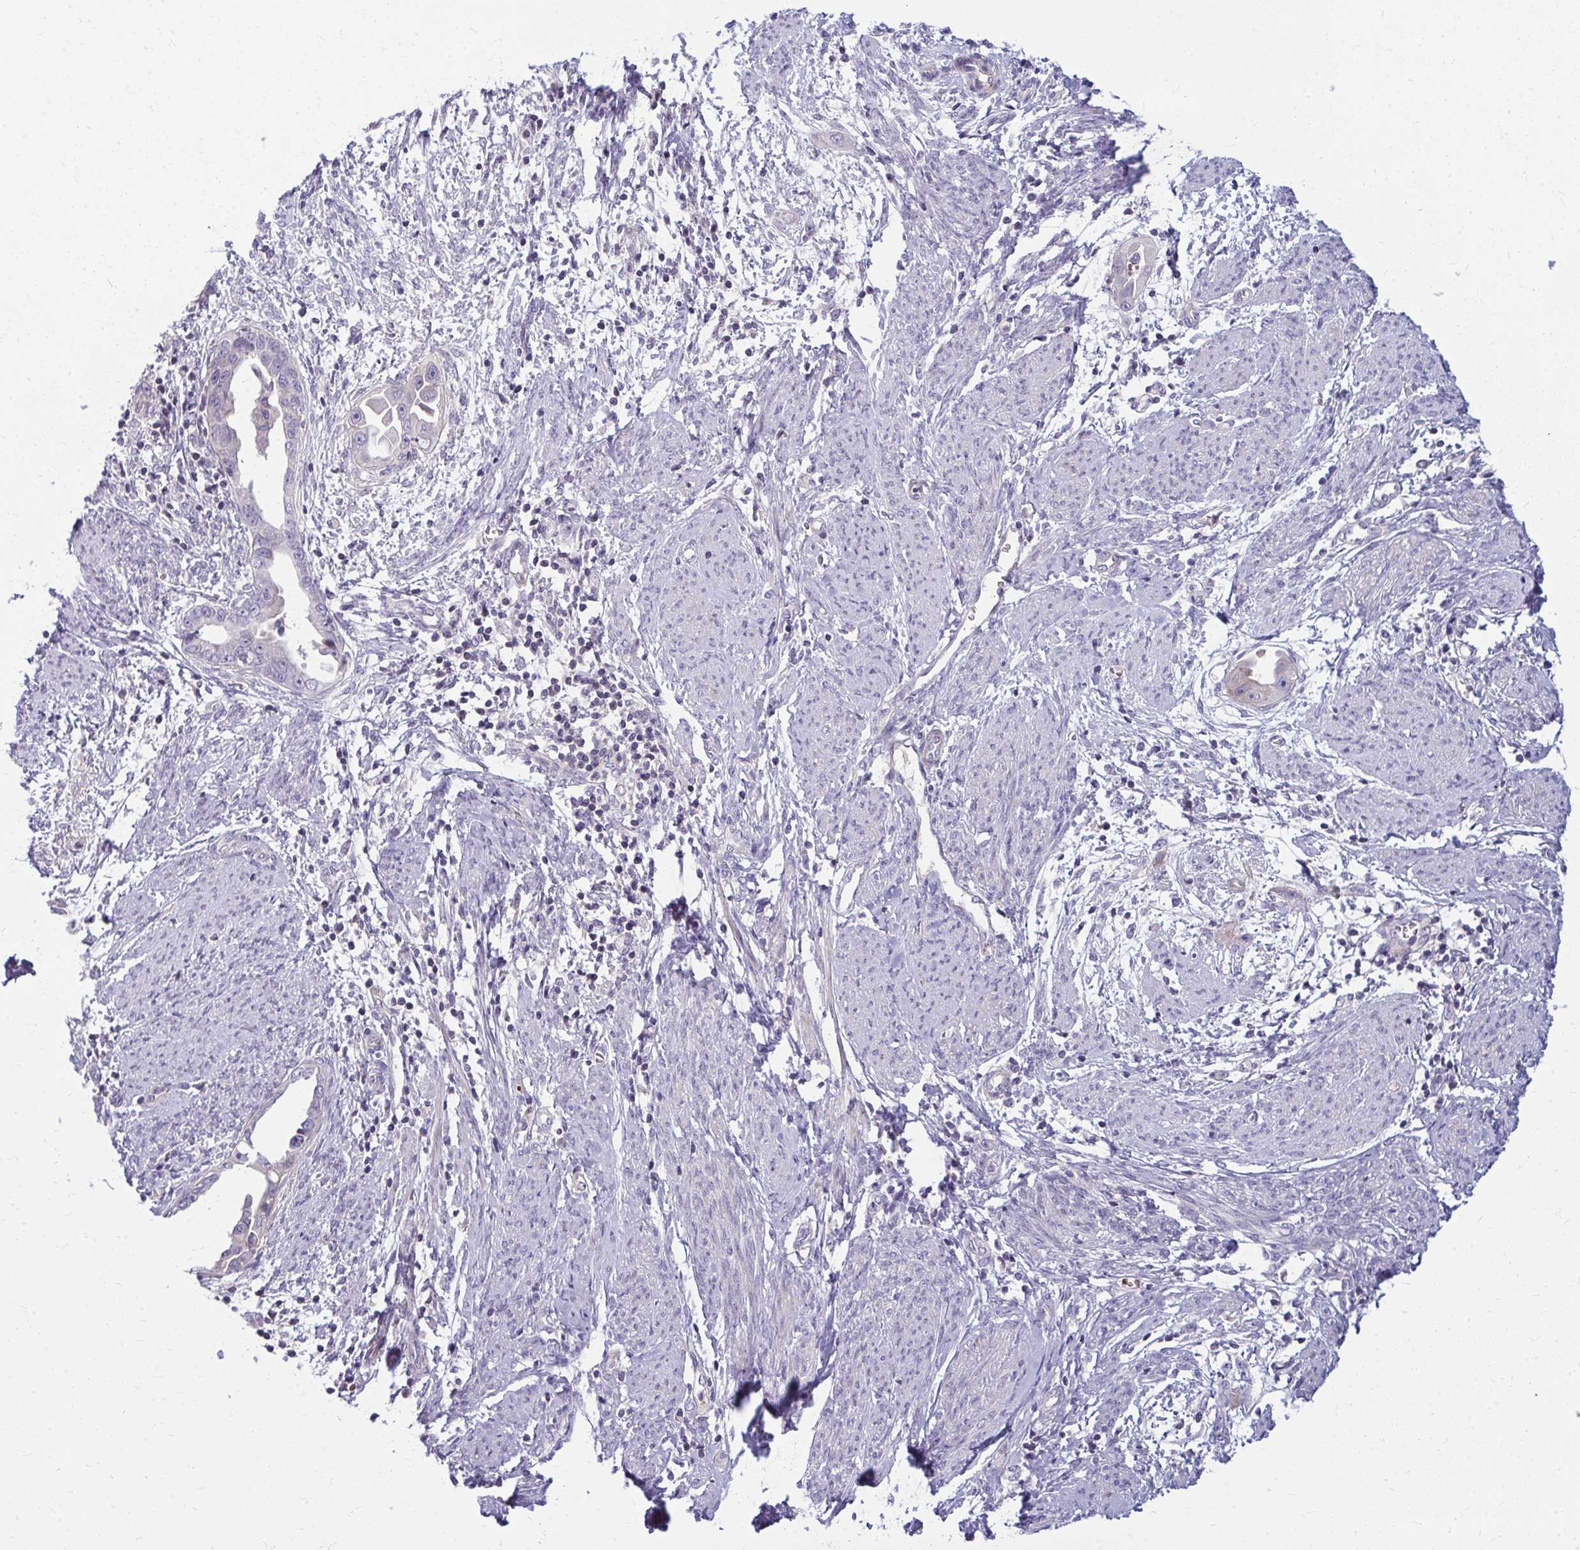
{"staining": {"intensity": "negative", "quantity": "none", "location": "none"}, "tissue": "endometrial cancer", "cell_type": "Tumor cells", "image_type": "cancer", "snomed": [{"axis": "morphology", "description": "Adenocarcinoma, NOS"}, {"axis": "topography", "description": "Endometrium"}], "caption": "Tumor cells are negative for protein expression in human endometrial cancer.", "gene": "SLC14A1", "patient": {"sex": "female", "age": 57}}